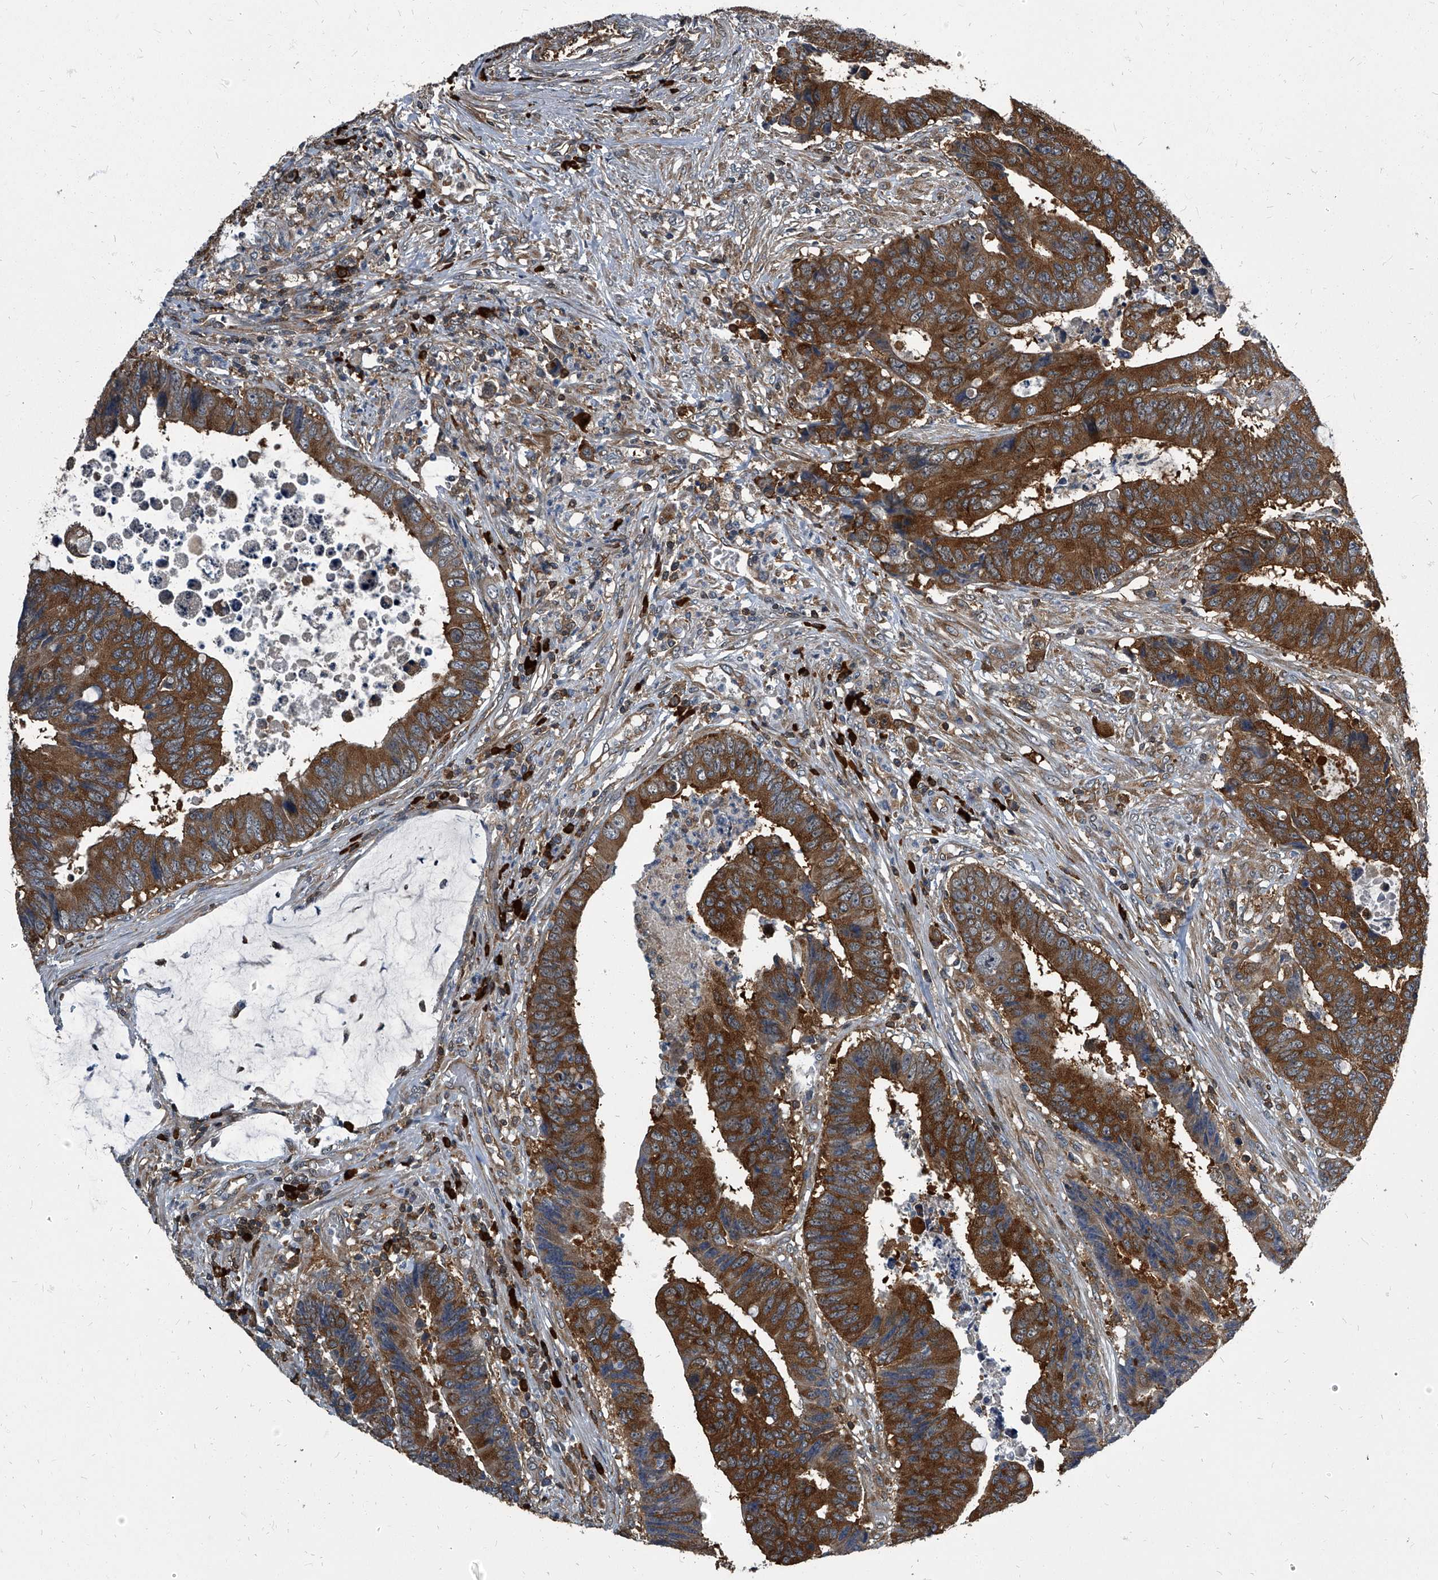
{"staining": {"intensity": "strong", "quantity": ">75%", "location": "cytoplasmic/membranous"}, "tissue": "colorectal cancer", "cell_type": "Tumor cells", "image_type": "cancer", "snomed": [{"axis": "morphology", "description": "Adenocarcinoma, NOS"}, {"axis": "topography", "description": "Rectum"}], "caption": "A histopathology image showing strong cytoplasmic/membranous staining in approximately >75% of tumor cells in adenocarcinoma (colorectal), as visualized by brown immunohistochemical staining.", "gene": "CDV3", "patient": {"sex": "male", "age": 84}}